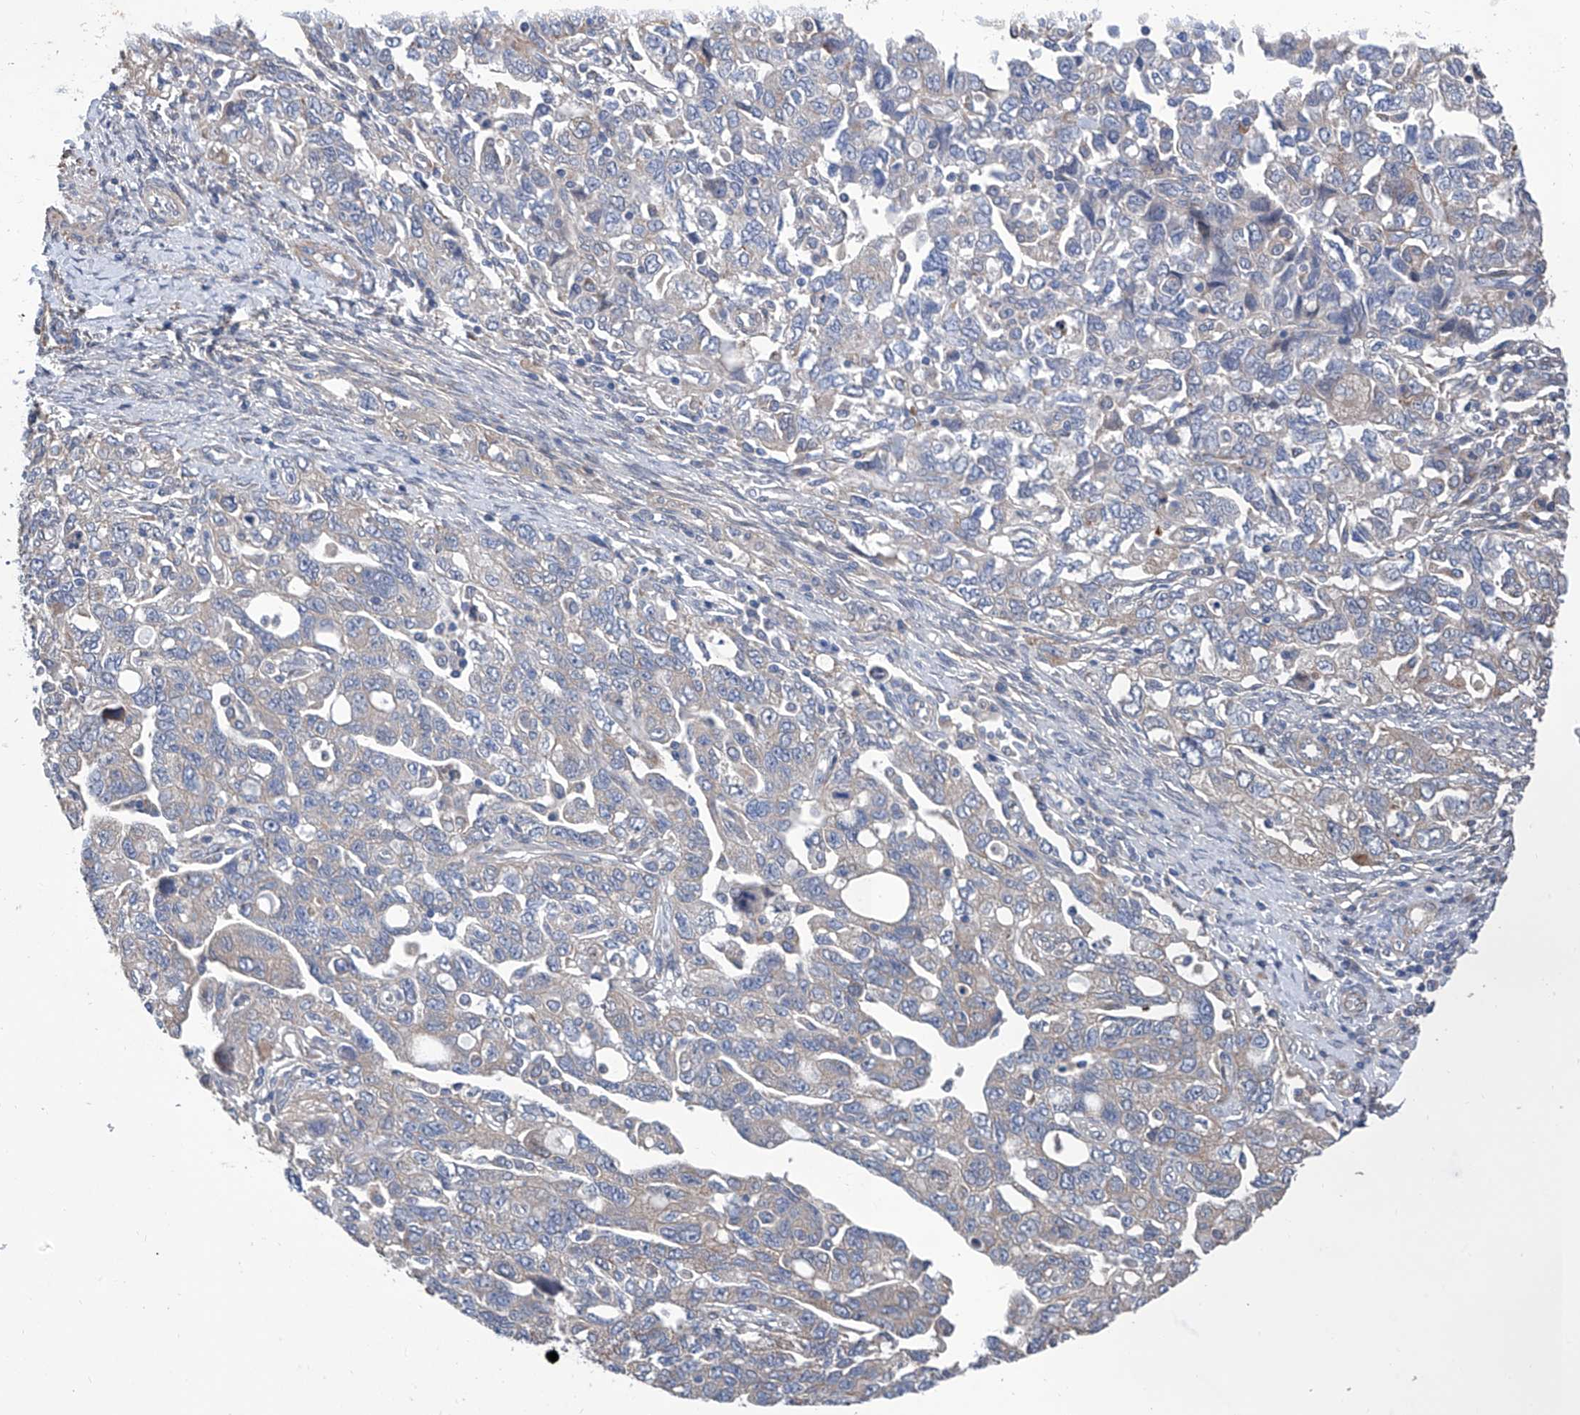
{"staining": {"intensity": "negative", "quantity": "none", "location": "none"}, "tissue": "ovarian cancer", "cell_type": "Tumor cells", "image_type": "cancer", "snomed": [{"axis": "morphology", "description": "Carcinoma, NOS"}, {"axis": "morphology", "description": "Cystadenocarcinoma, serous, NOS"}, {"axis": "topography", "description": "Ovary"}], "caption": "Human ovarian cancer (serous cystadenocarcinoma) stained for a protein using immunohistochemistry demonstrates no positivity in tumor cells.", "gene": "SMS", "patient": {"sex": "female", "age": 69}}